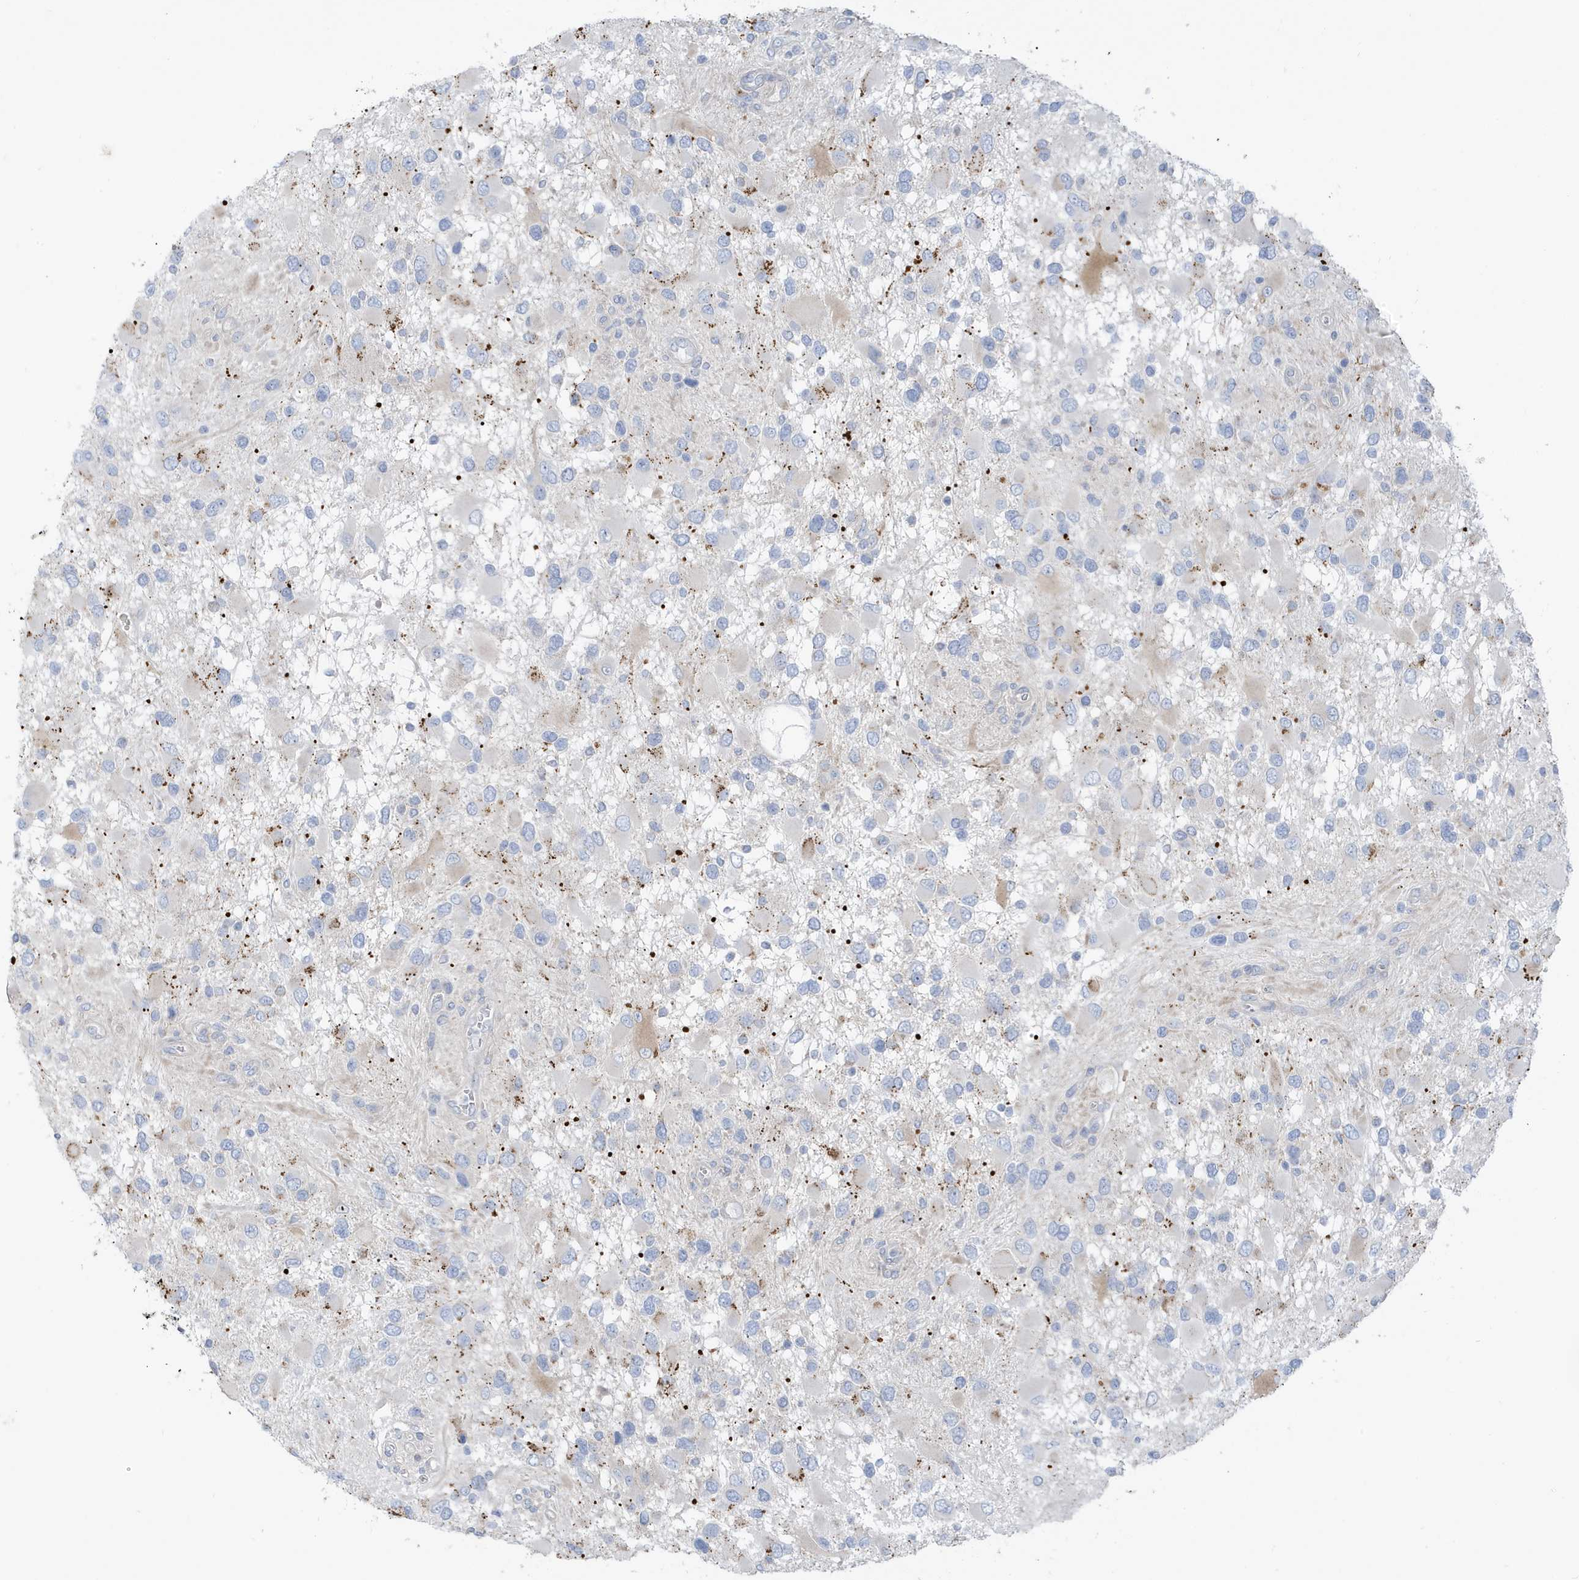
{"staining": {"intensity": "negative", "quantity": "none", "location": "none"}, "tissue": "glioma", "cell_type": "Tumor cells", "image_type": "cancer", "snomed": [{"axis": "morphology", "description": "Glioma, malignant, High grade"}, {"axis": "topography", "description": "Brain"}], "caption": "This is an immunohistochemistry (IHC) histopathology image of human glioma. There is no positivity in tumor cells.", "gene": "ATP13A5", "patient": {"sex": "male", "age": 53}}